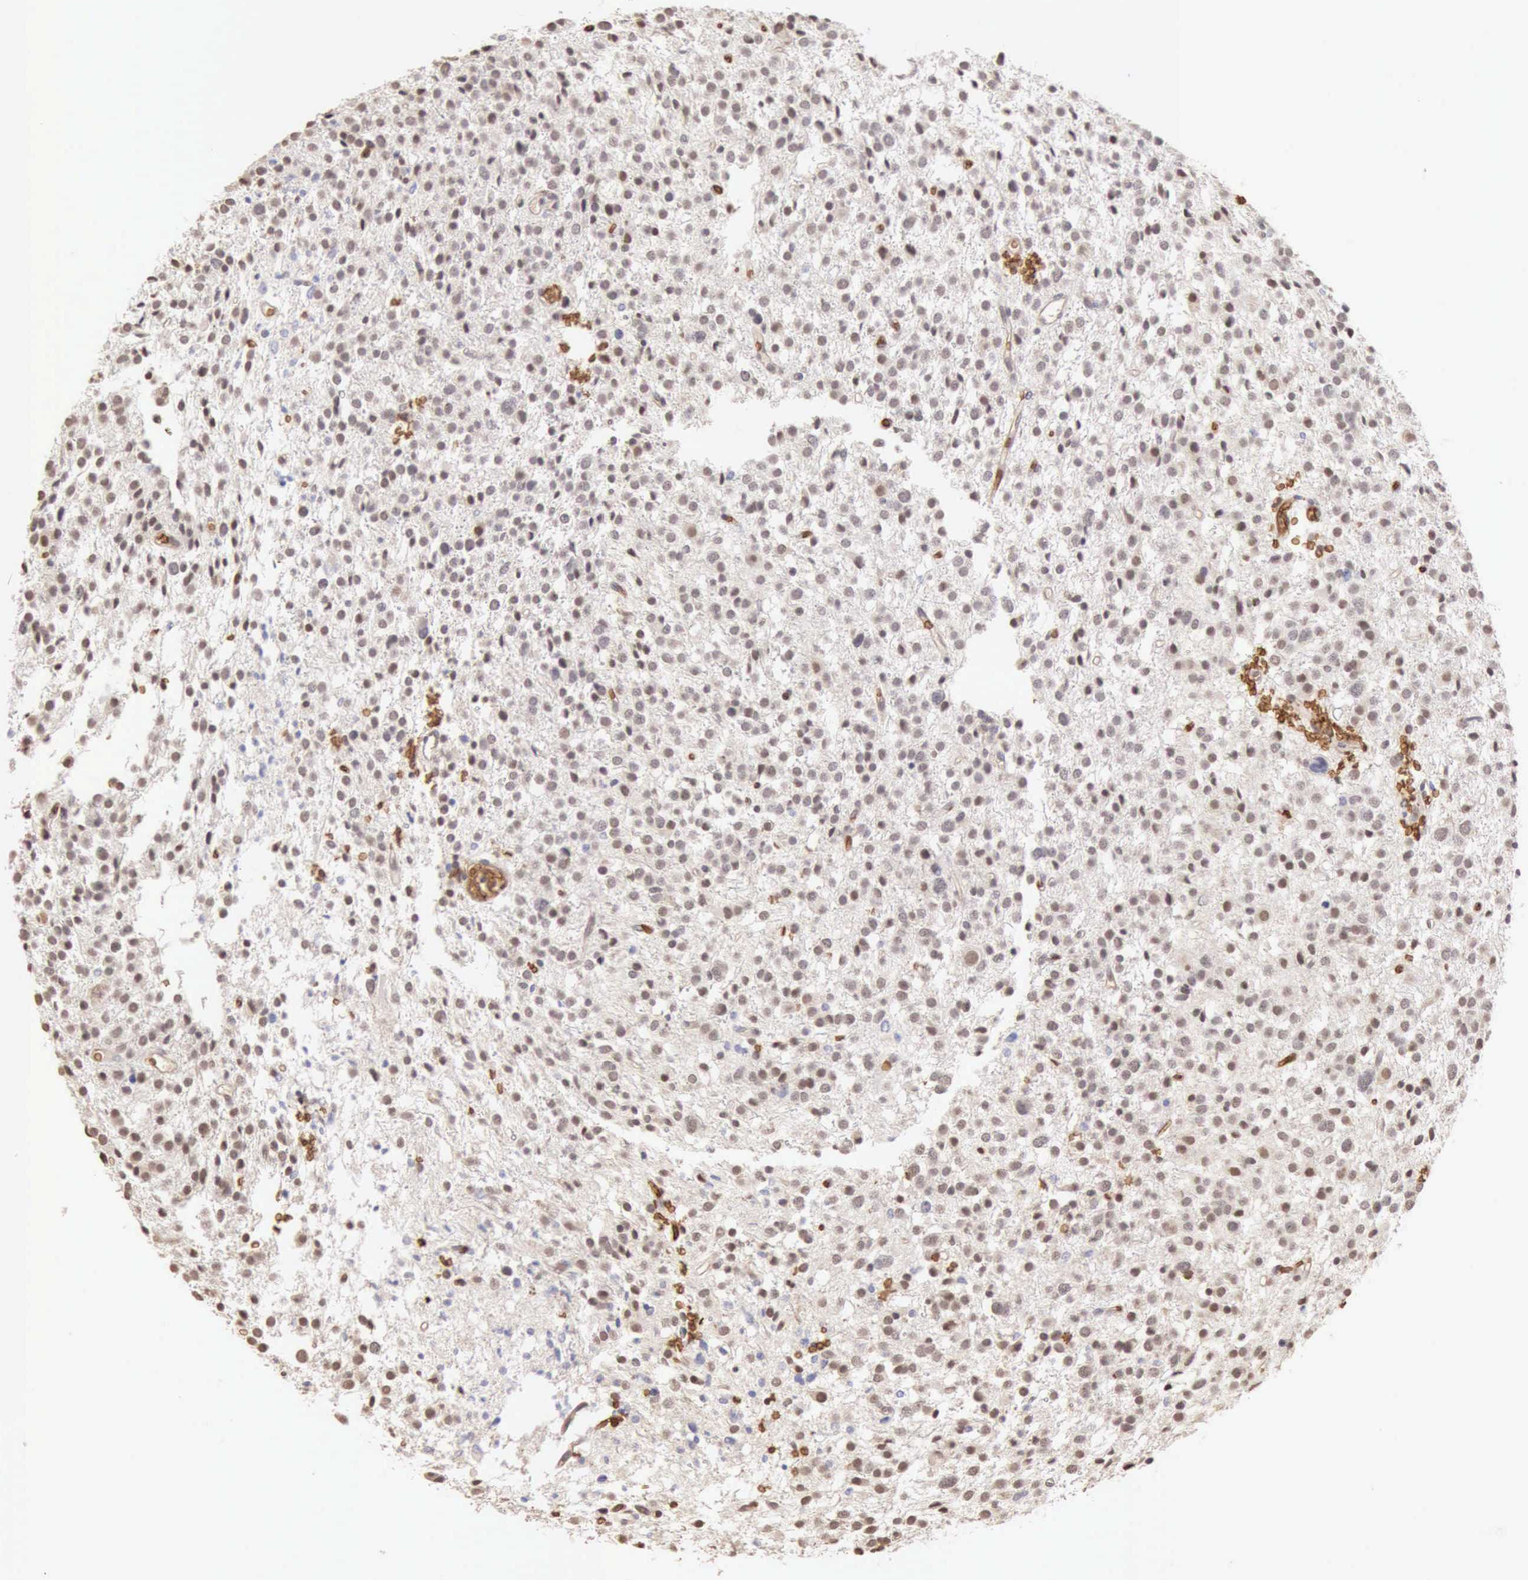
{"staining": {"intensity": "moderate", "quantity": "<25%", "location": "nuclear"}, "tissue": "glioma", "cell_type": "Tumor cells", "image_type": "cancer", "snomed": [{"axis": "morphology", "description": "Glioma, malignant, Low grade"}, {"axis": "topography", "description": "Brain"}], "caption": "Immunohistochemical staining of human glioma reveals low levels of moderate nuclear protein positivity in approximately <25% of tumor cells.", "gene": "CFI", "patient": {"sex": "female", "age": 36}}